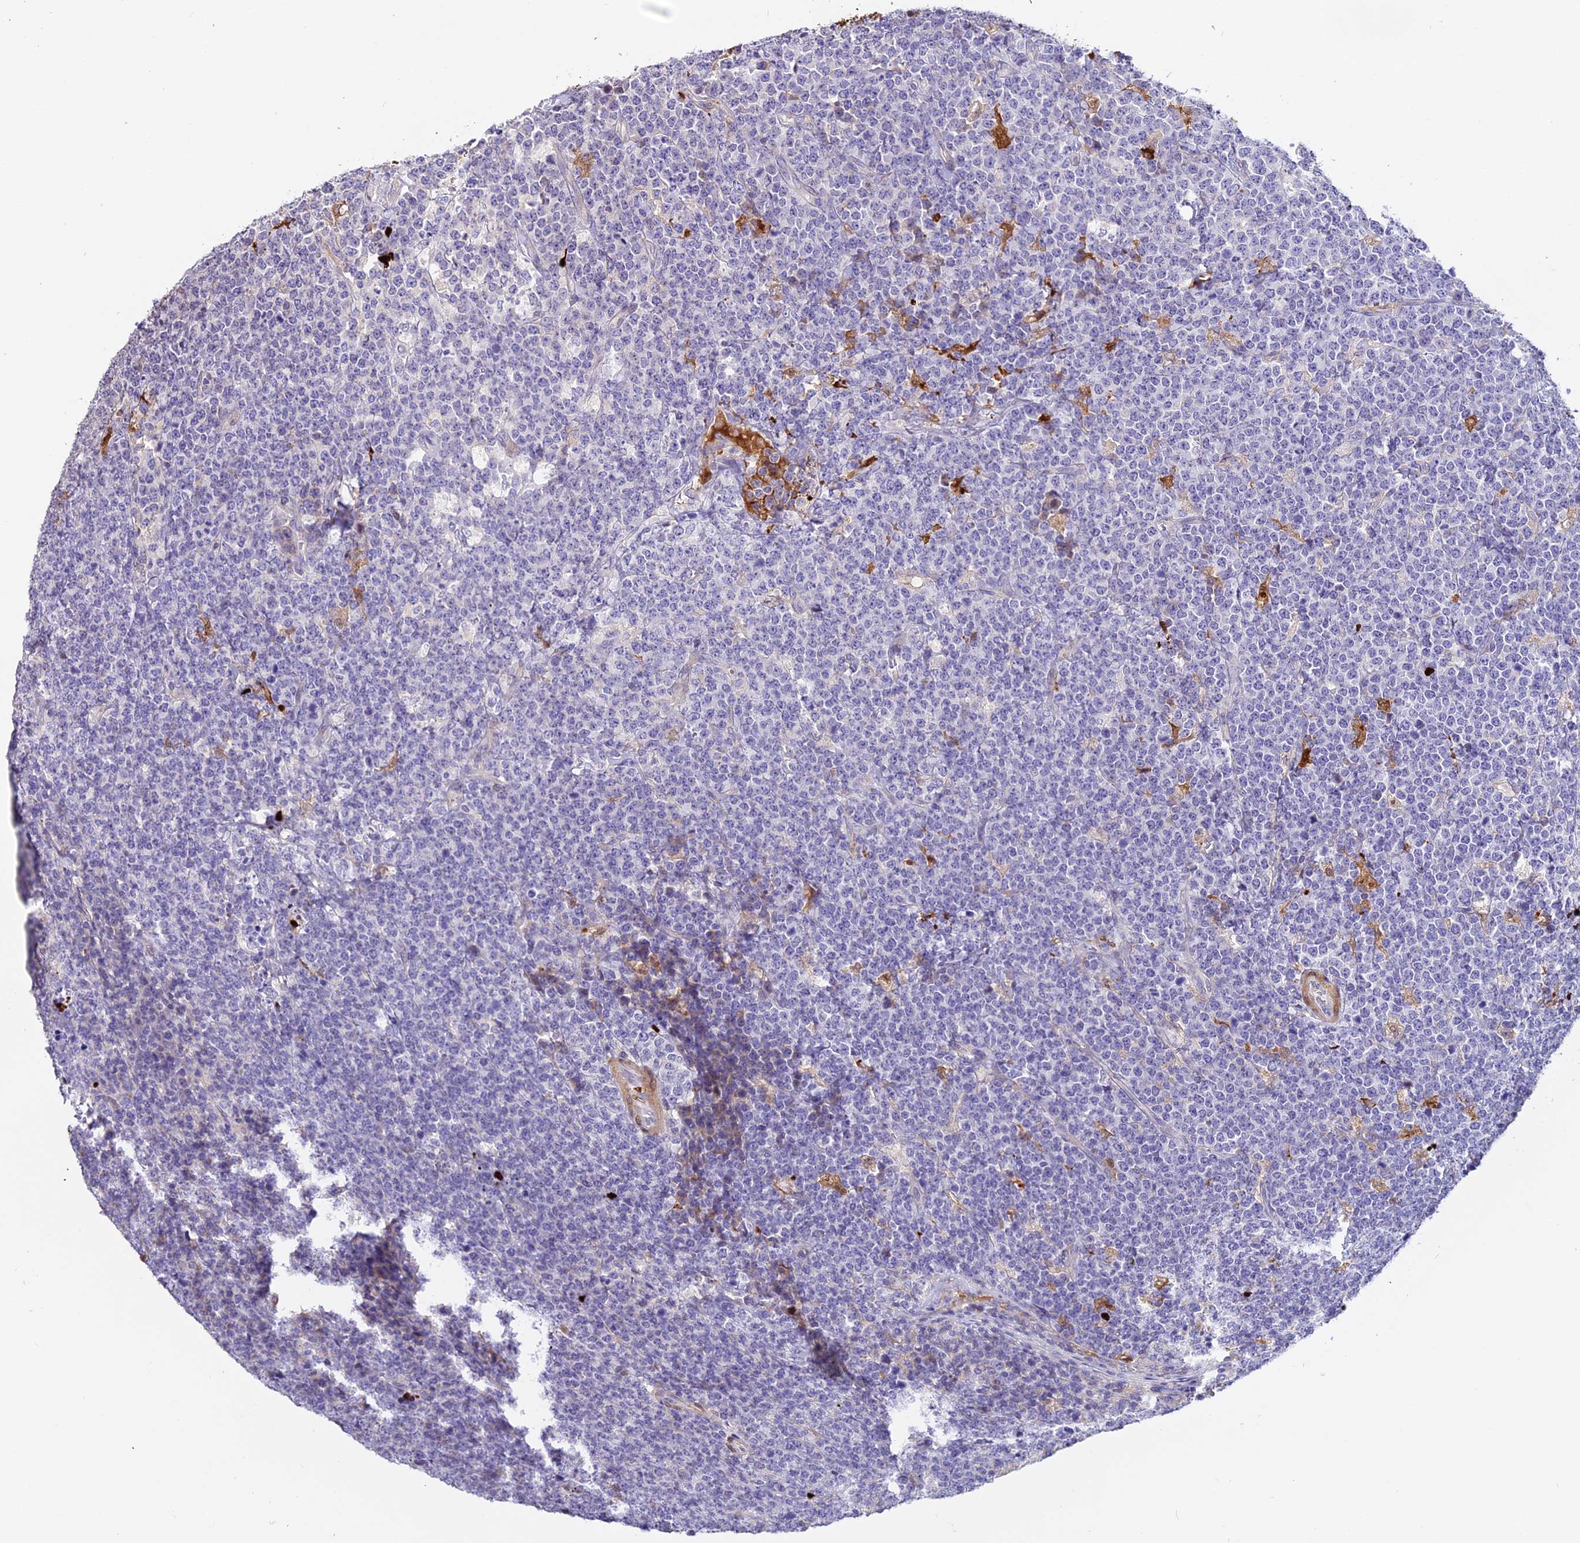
{"staining": {"intensity": "negative", "quantity": "none", "location": "none"}, "tissue": "lymphoma", "cell_type": "Tumor cells", "image_type": "cancer", "snomed": [{"axis": "morphology", "description": "Malignant lymphoma, non-Hodgkin's type, High grade"}, {"axis": "topography", "description": "Small intestine"}], "caption": "The image displays no significant expression in tumor cells of lymphoma. (DAB (3,3'-diaminobenzidine) IHC with hematoxylin counter stain).", "gene": "MAP3K7CL", "patient": {"sex": "male", "age": 8}}